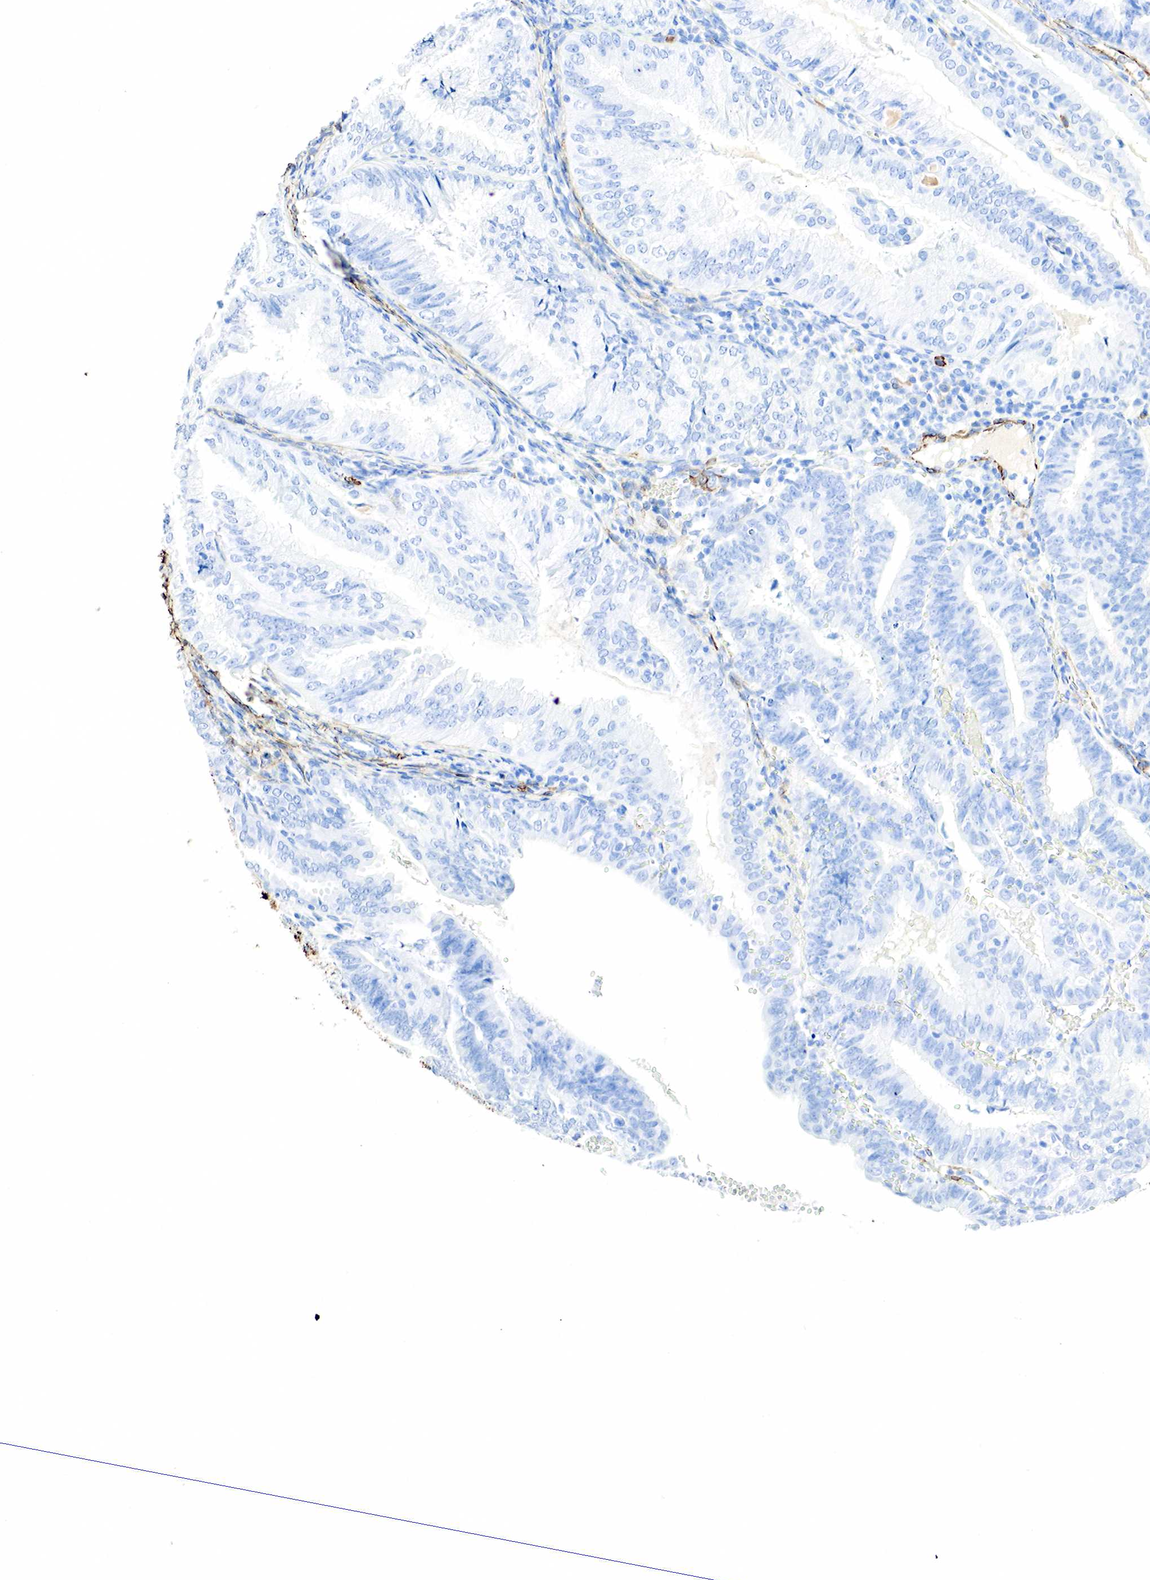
{"staining": {"intensity": "negative", "quantity": "none", "location": "none"}, "tissue": "endometrial cancer", "cell_type": "Tumor cells", "image_type": "cancer", "snomed": [{"axis": "morphology", "description": "Adenocarcinoma, NOS"}, {"axis": "topography", "description": "Endometrium"}], "caption": "Photomicrograph shows no protein positivity in tumor cells of endometrial cancer tissue.", "gene": "ACTA1", "patient": {"sex": "female", "age": 66}}